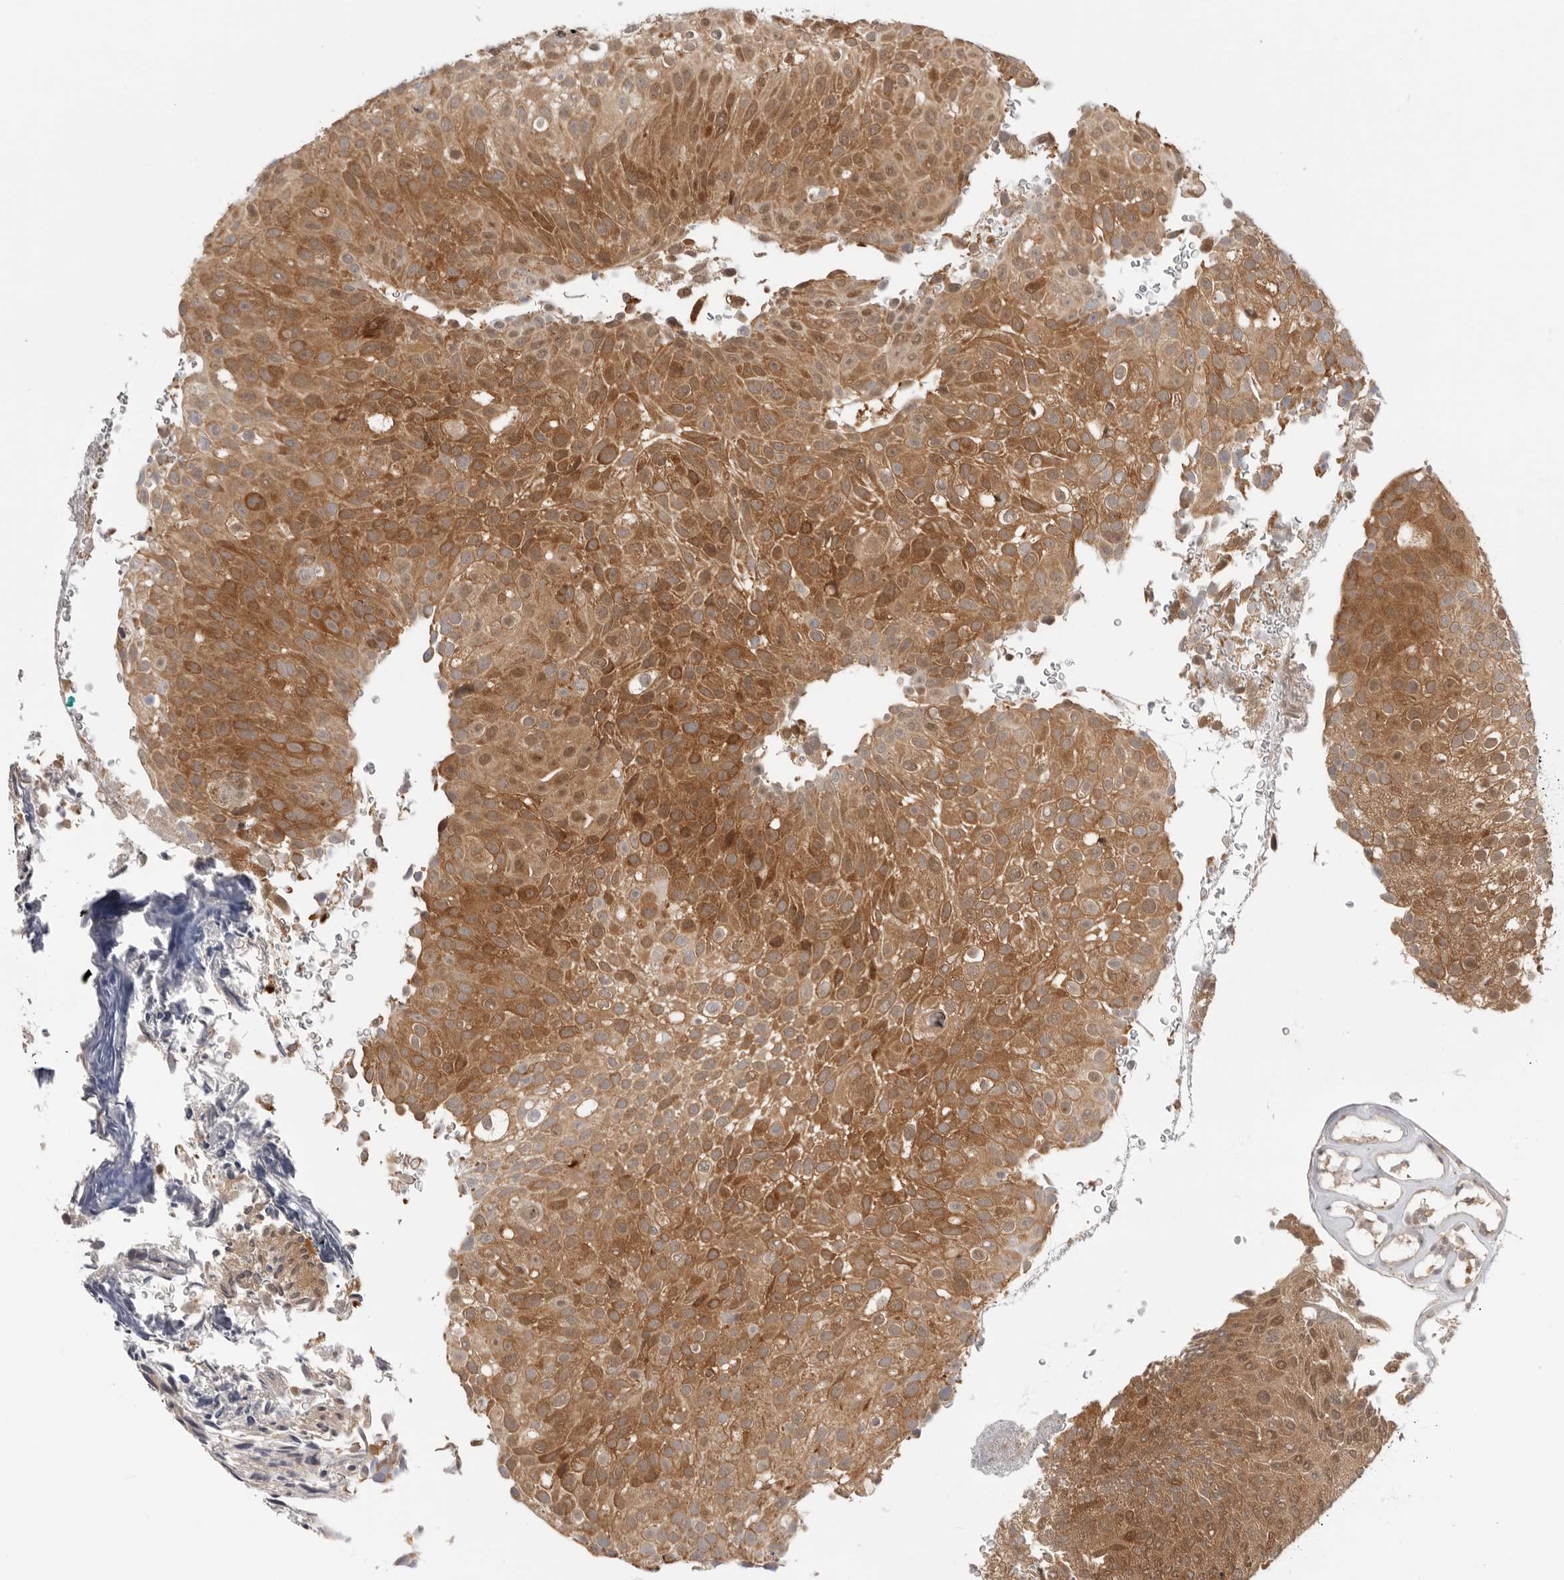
{"staining": {"intensity": "moderate", "quantity": ">75%", "location": "cytoplasmic/membranous"}, "tissue": "urothelial cancer", "cell_type": "Tumor cells", "image_type": "cancer", "snomed": [{"axis": "morphology", "description": "Urothelial carcinoma, Low grade"}, {"axis": "topography", "description": "Urinary bladder"}], "caption": "Urothelial cancer stained for a protein exhibits moderate cytoplasmic/membranous positivity in tumor cells.", "gene": "DCAF8", "patient": {"sex": "male", "age": 78}}